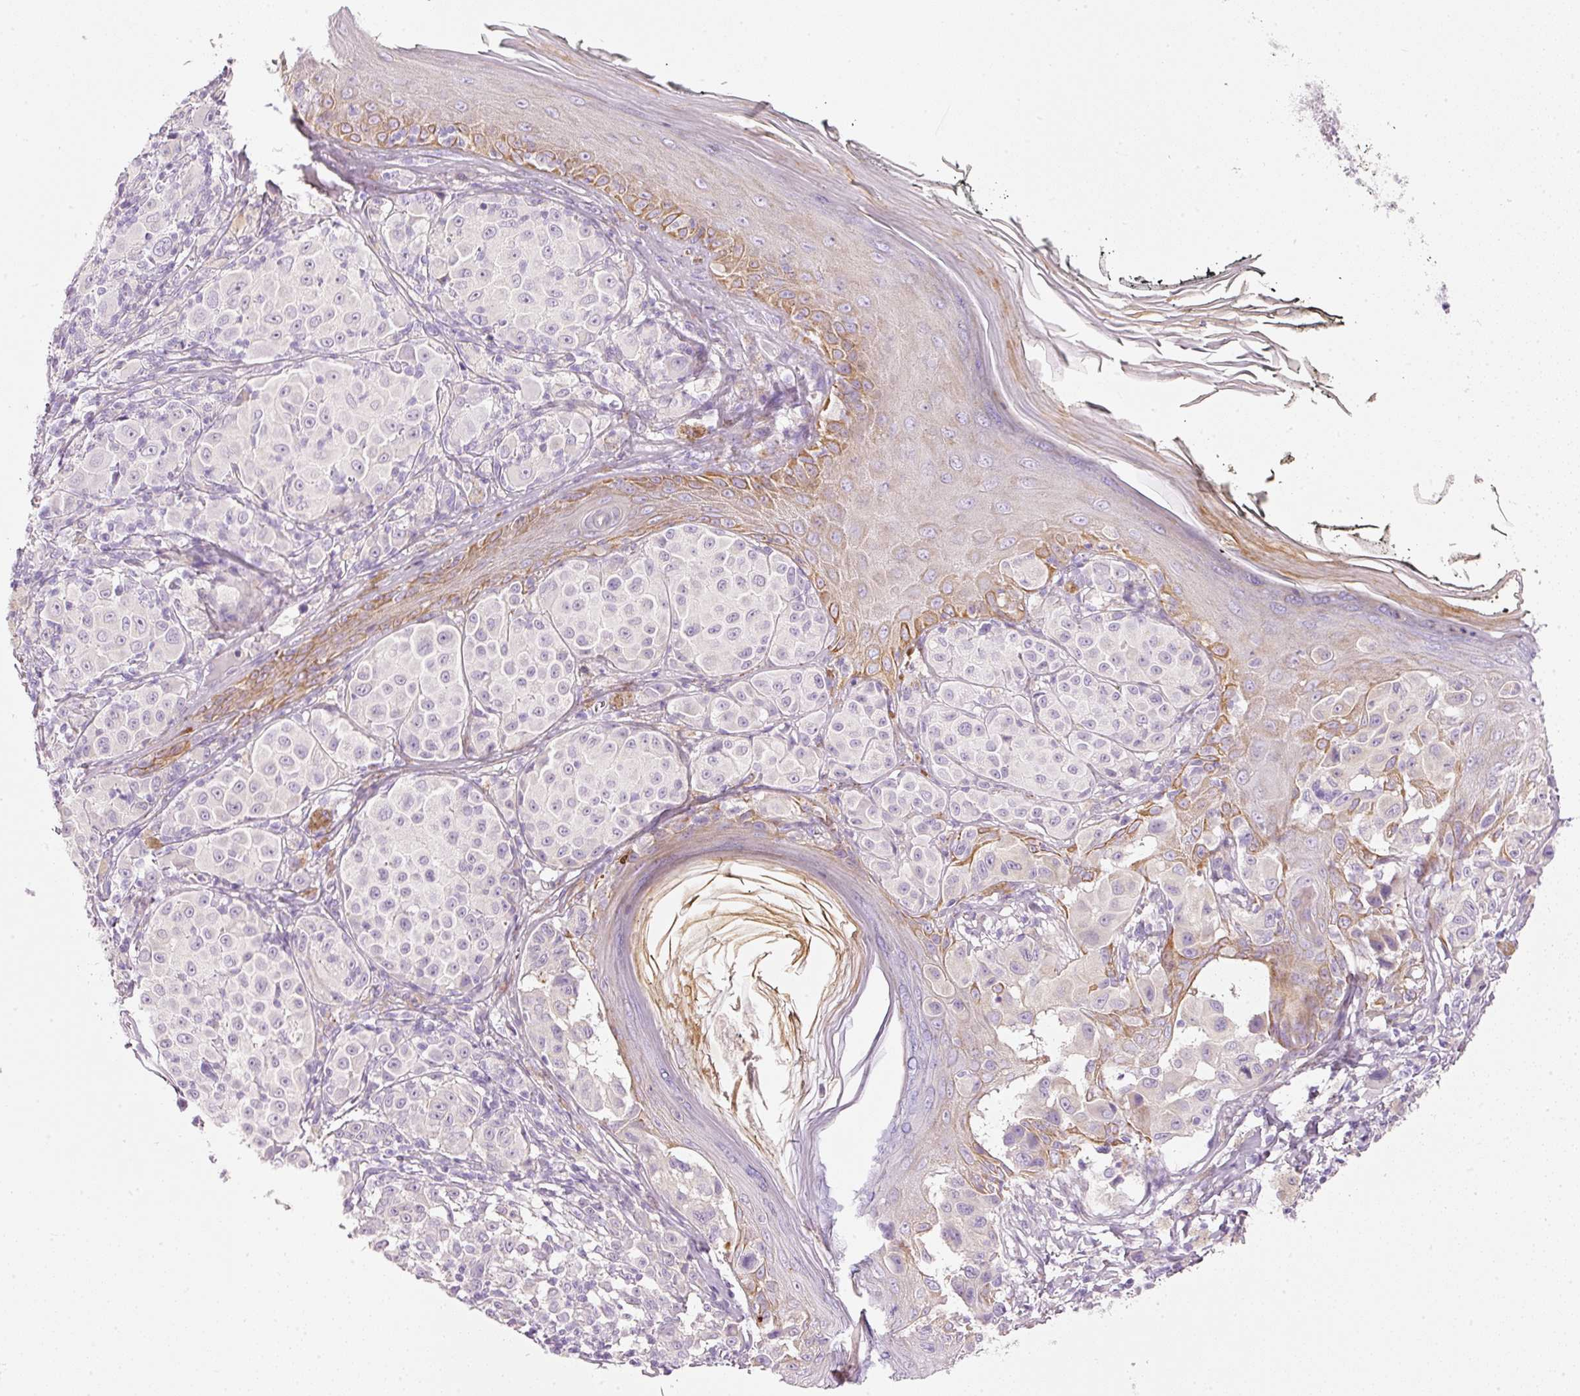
{"staining": {"intensity": "negative", "quantity": "none", "location": "none"}, "tissue": "melanoma", "cell_type": "Tumor cells", "image_type": "cancer", "snomed": [{"axis": "morphology", "description": "Malignant melanoma, NOS"}, {"axis": "topography", "description": "Skin"}], "caption": "Tumor cells are negative for brown protein staining in malignant melanoma.", "gene": "PDXDC1", "patient": {"sex": "female", "age": 43}}